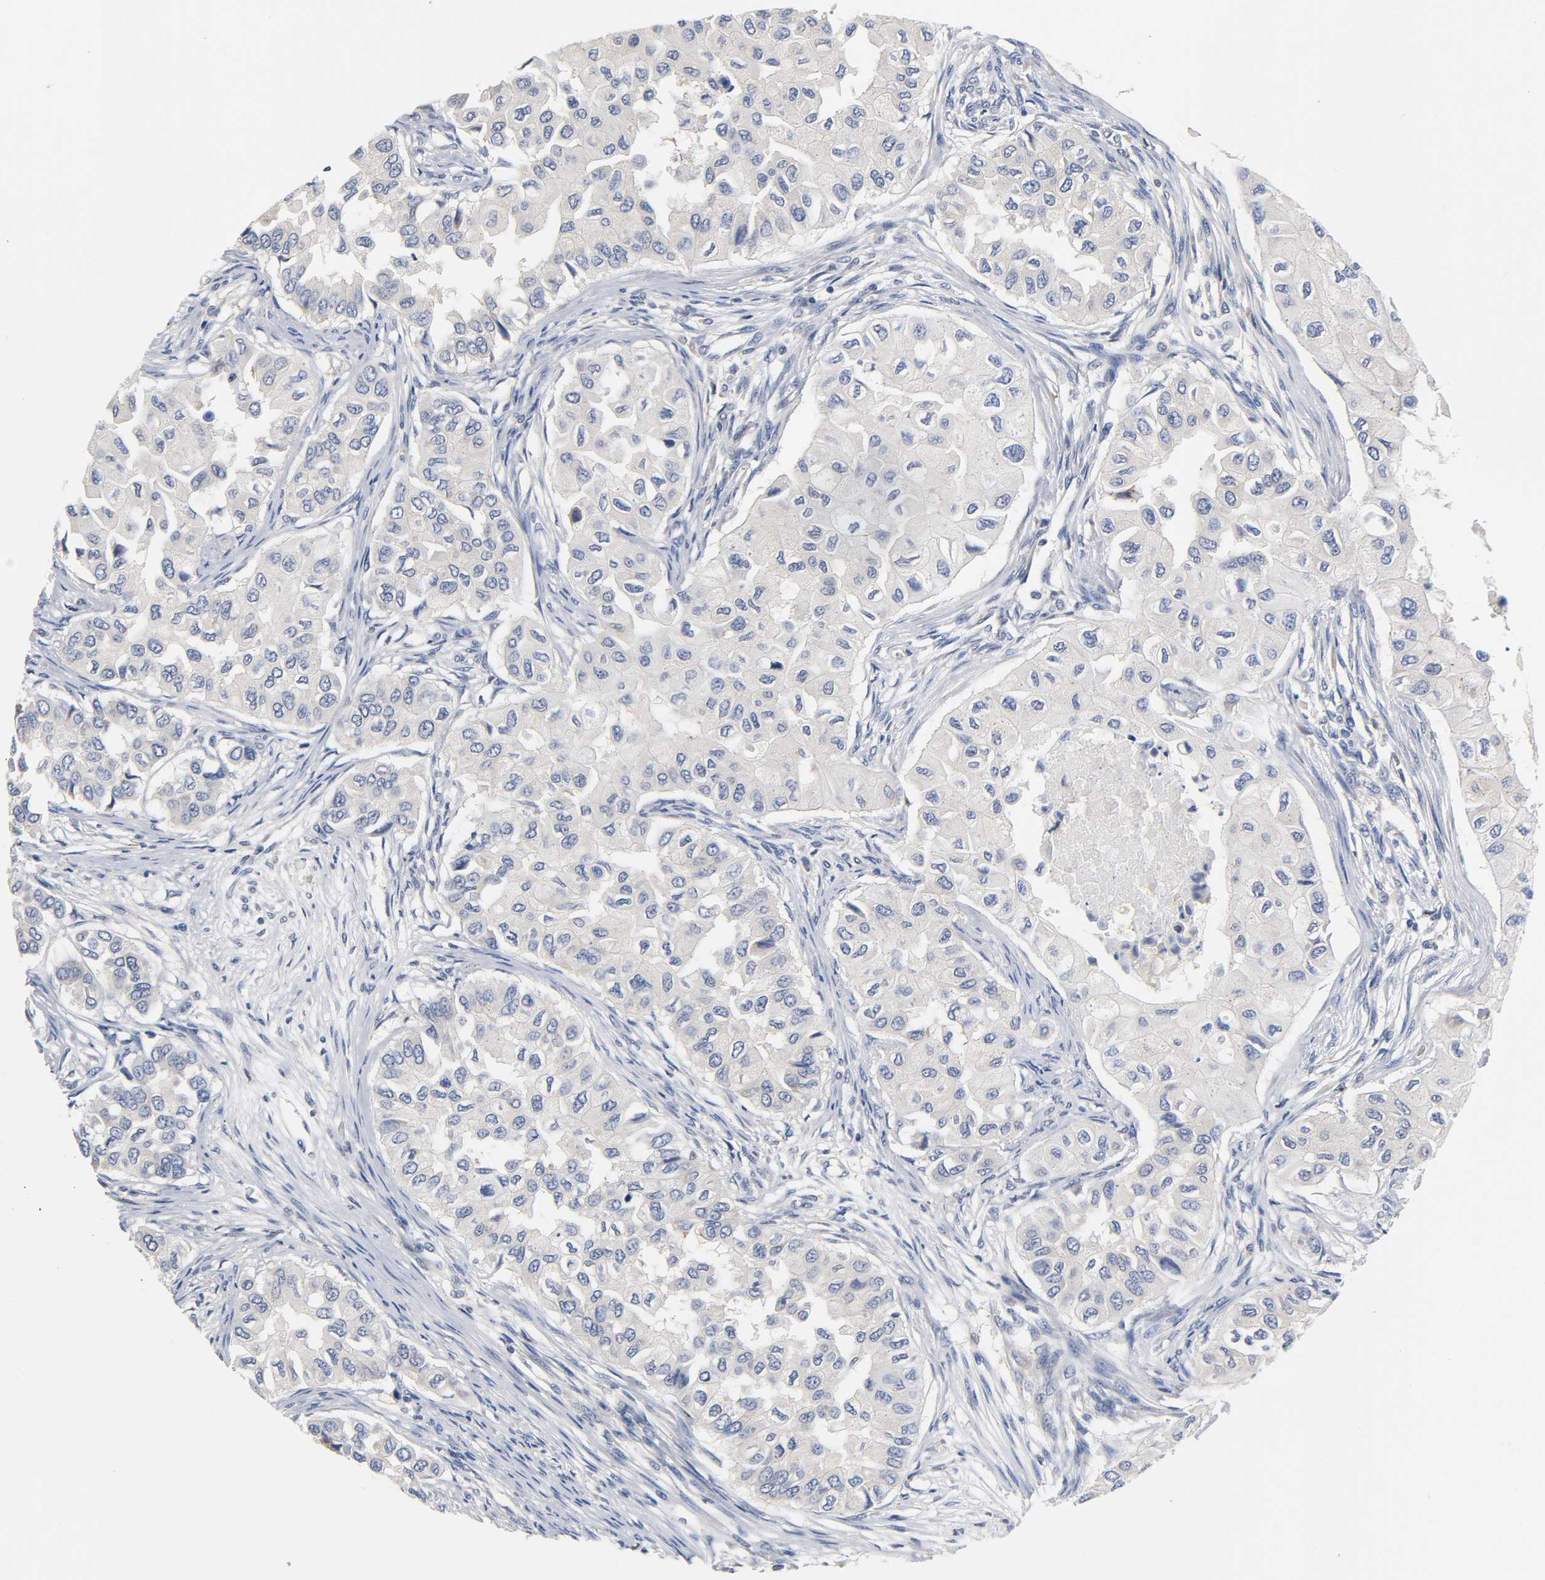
{"staining": {"intensity": "weak", "quantity": "25%-75%", "location": "cytoplasmic/membranous"}, "tissue": "breast cancer", "cell_type": "Tumor cells", "image_type": "cancer", "snomed": [{"axis": "morphology", "description": "Normal tissue, NOS"}, {"axis": "morphology", "description": "Duct carcinoma"}, {"axis": "topography", "description": "Breast"}], "caption": "Protein staining of breast infiltrating ductal carcinoma tissue exhibits weak cytoplasmic/membranous expression in about 25%-75% of tumor cells.", "gene": "FYN", "patient": {"sex": "female", "age": 49}}